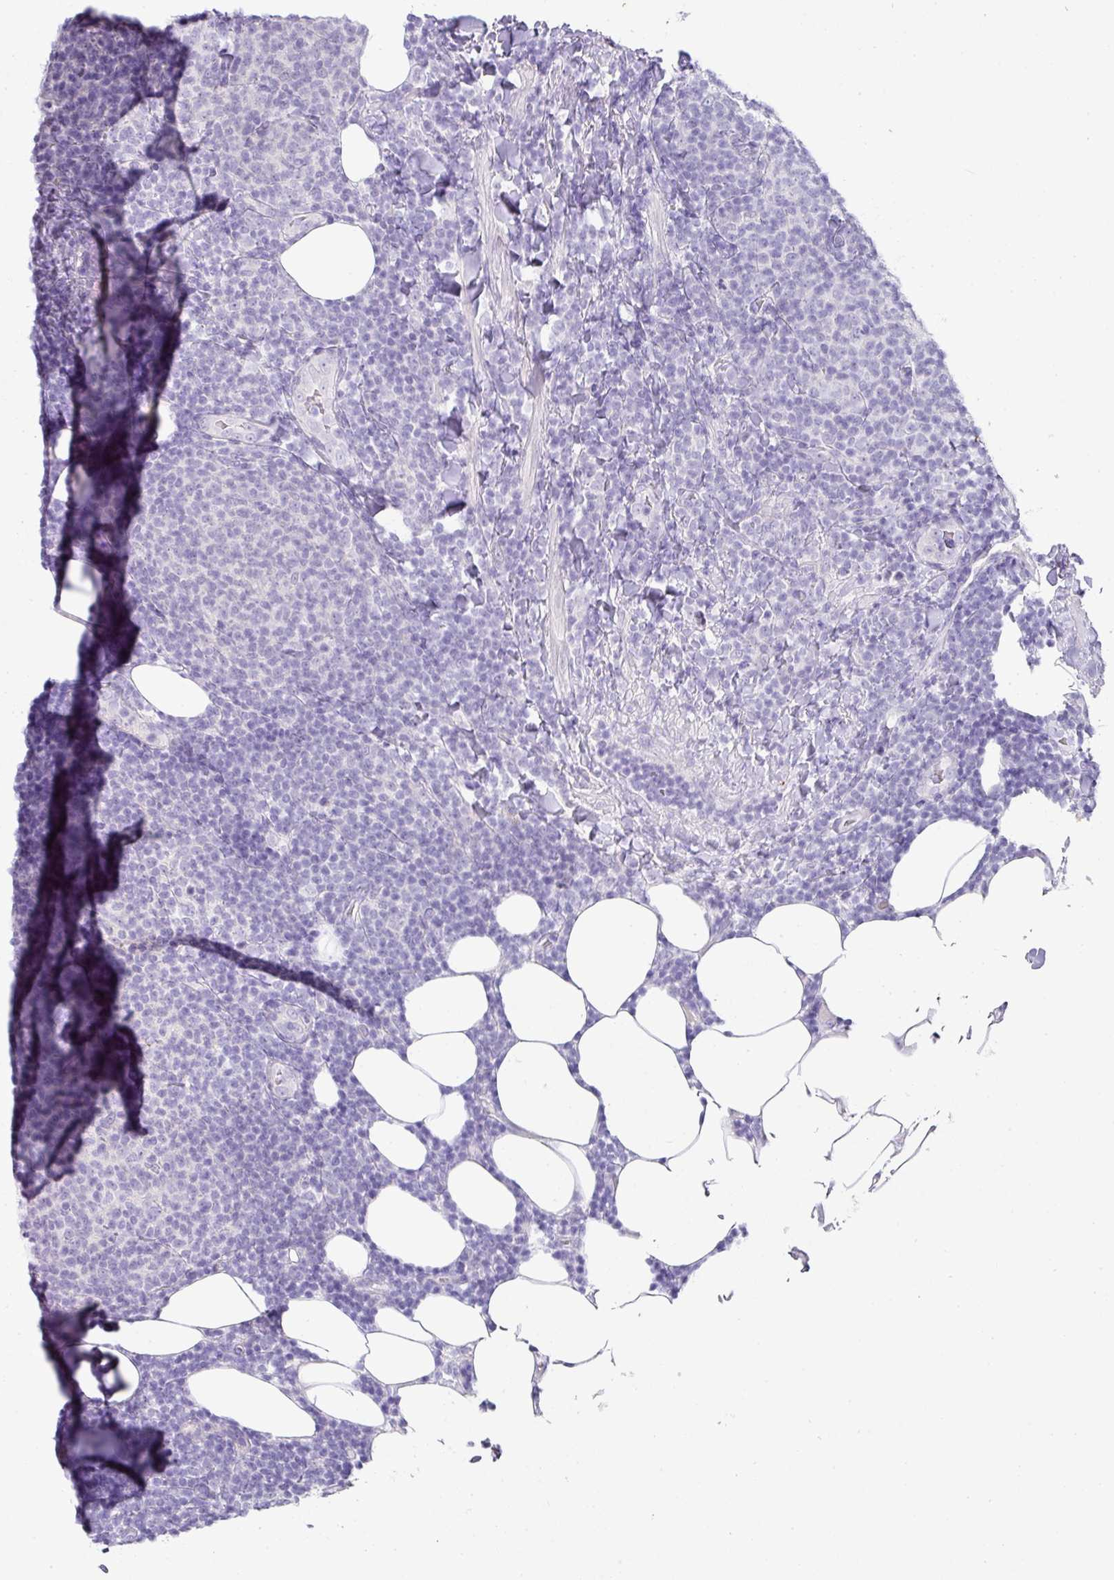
{"staining": {"intensity": "negative", "quantity": "none", "location": "none"}, "tissue": "lymphoma", "cell_type": "Tumor cells", "image_type": "cancer", "snomed": [{"axis": "morphology", "description": "Malignant lymphoma, non-Hodgkin's type, Low grade"}, {"axis": "topography", "description": "Lymph node"}], "caption": "There is no significant staining in tumor cells of lymphoma. (DAB (3,3'-diaminobenzidine) immunohistochemistry visualized using brightfield microscopy, high magnification).", "gene": "OR52N1", "patient": {"sex": "male", "age": 66}}